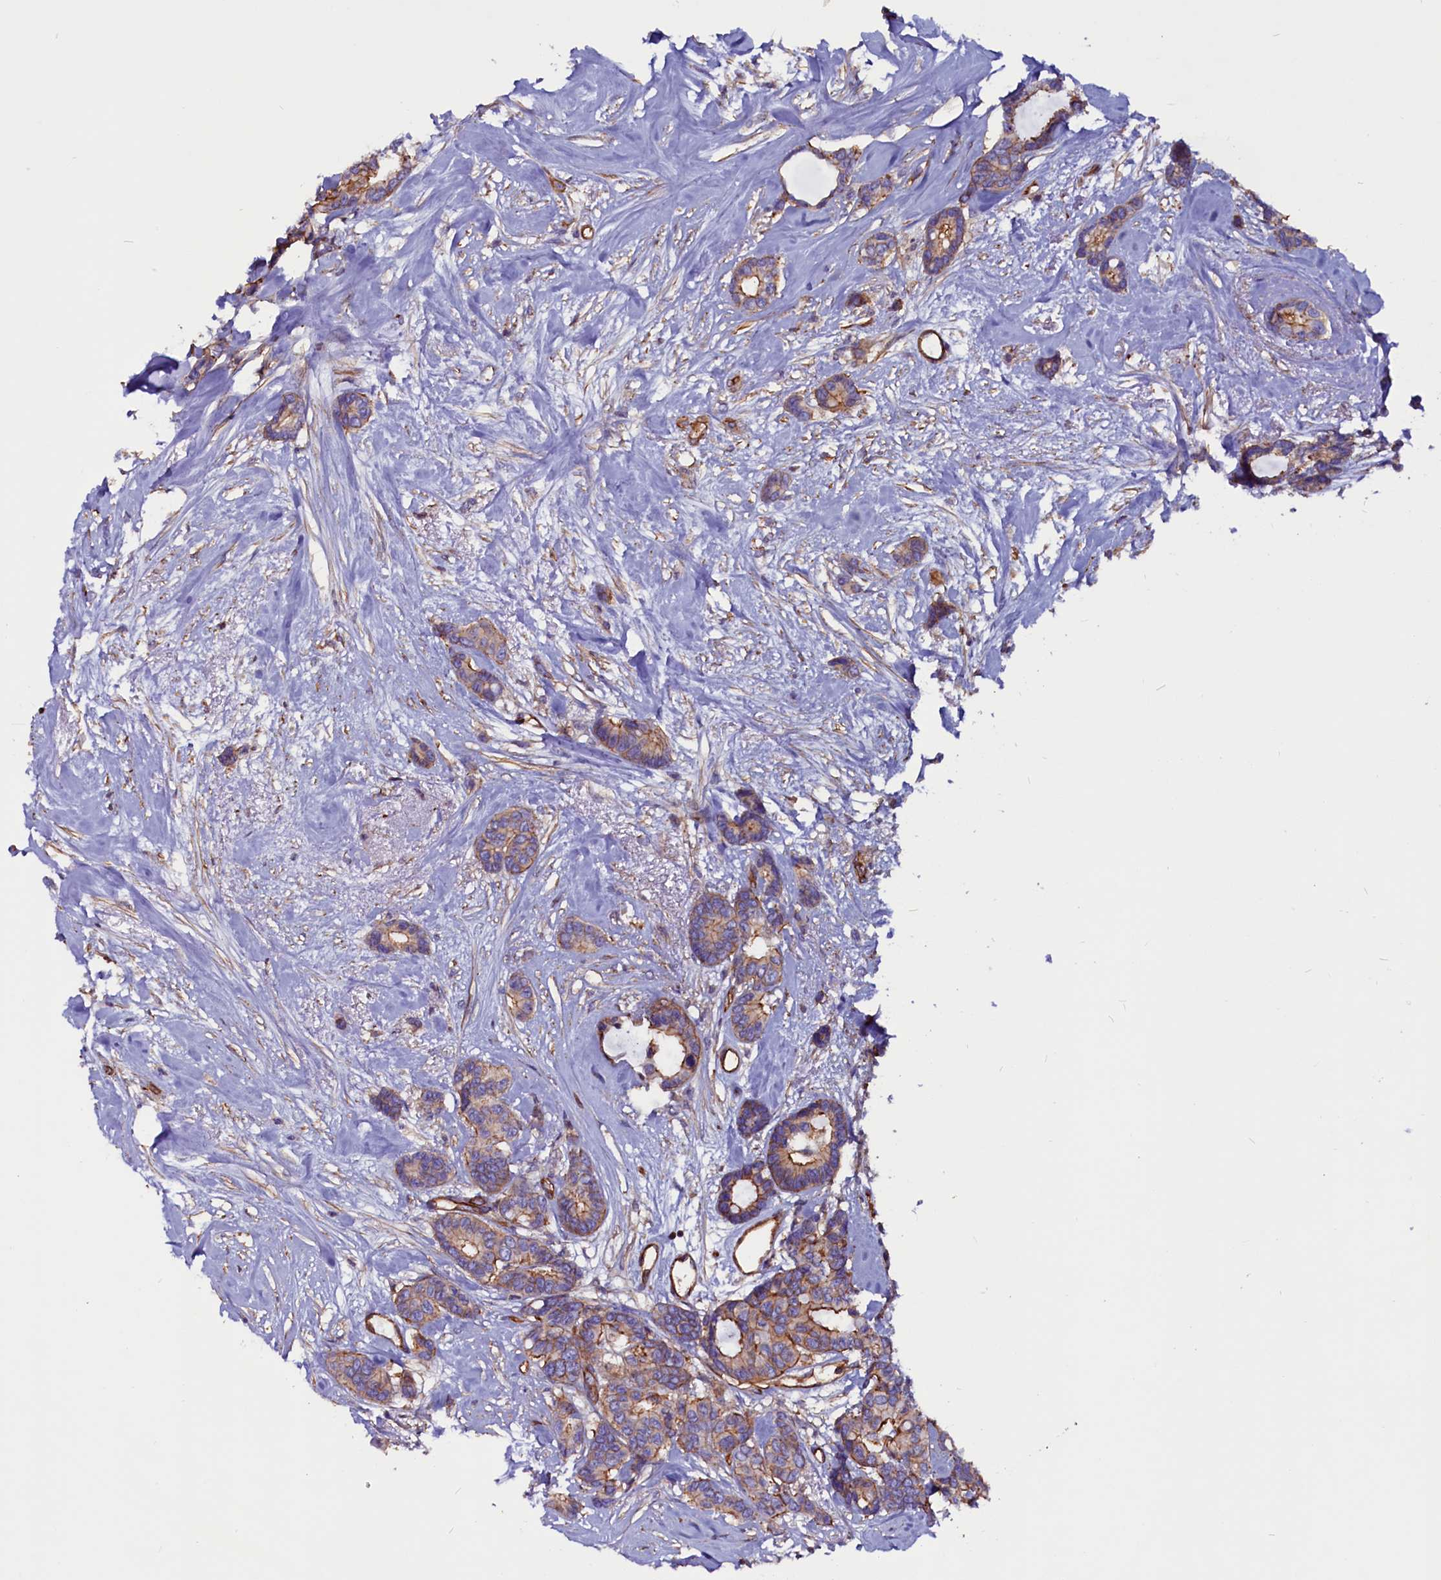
{"staining": {"intensity": "moderate", "quantity": "25%-75%", "location": "cytoplasmic/membranous"}, "tissue": "breast cancer", "cell_type": "Tumor cells", "image_type": "cancer", "snomed": [{"axis": "morphology", "description": "Duct carcinoma"}, {"axis": "topography", "description": "Breast"}], "caption": "Immunohistochemical staining of human breast cancer (intraductal carcinoma) displays medium levels of moderate cytoplasmic/membranous protein staining in approximately 25%-75% of tumor cells.", "gene": "ZNF749", "patient": {"sex": "female", "age": 87}}